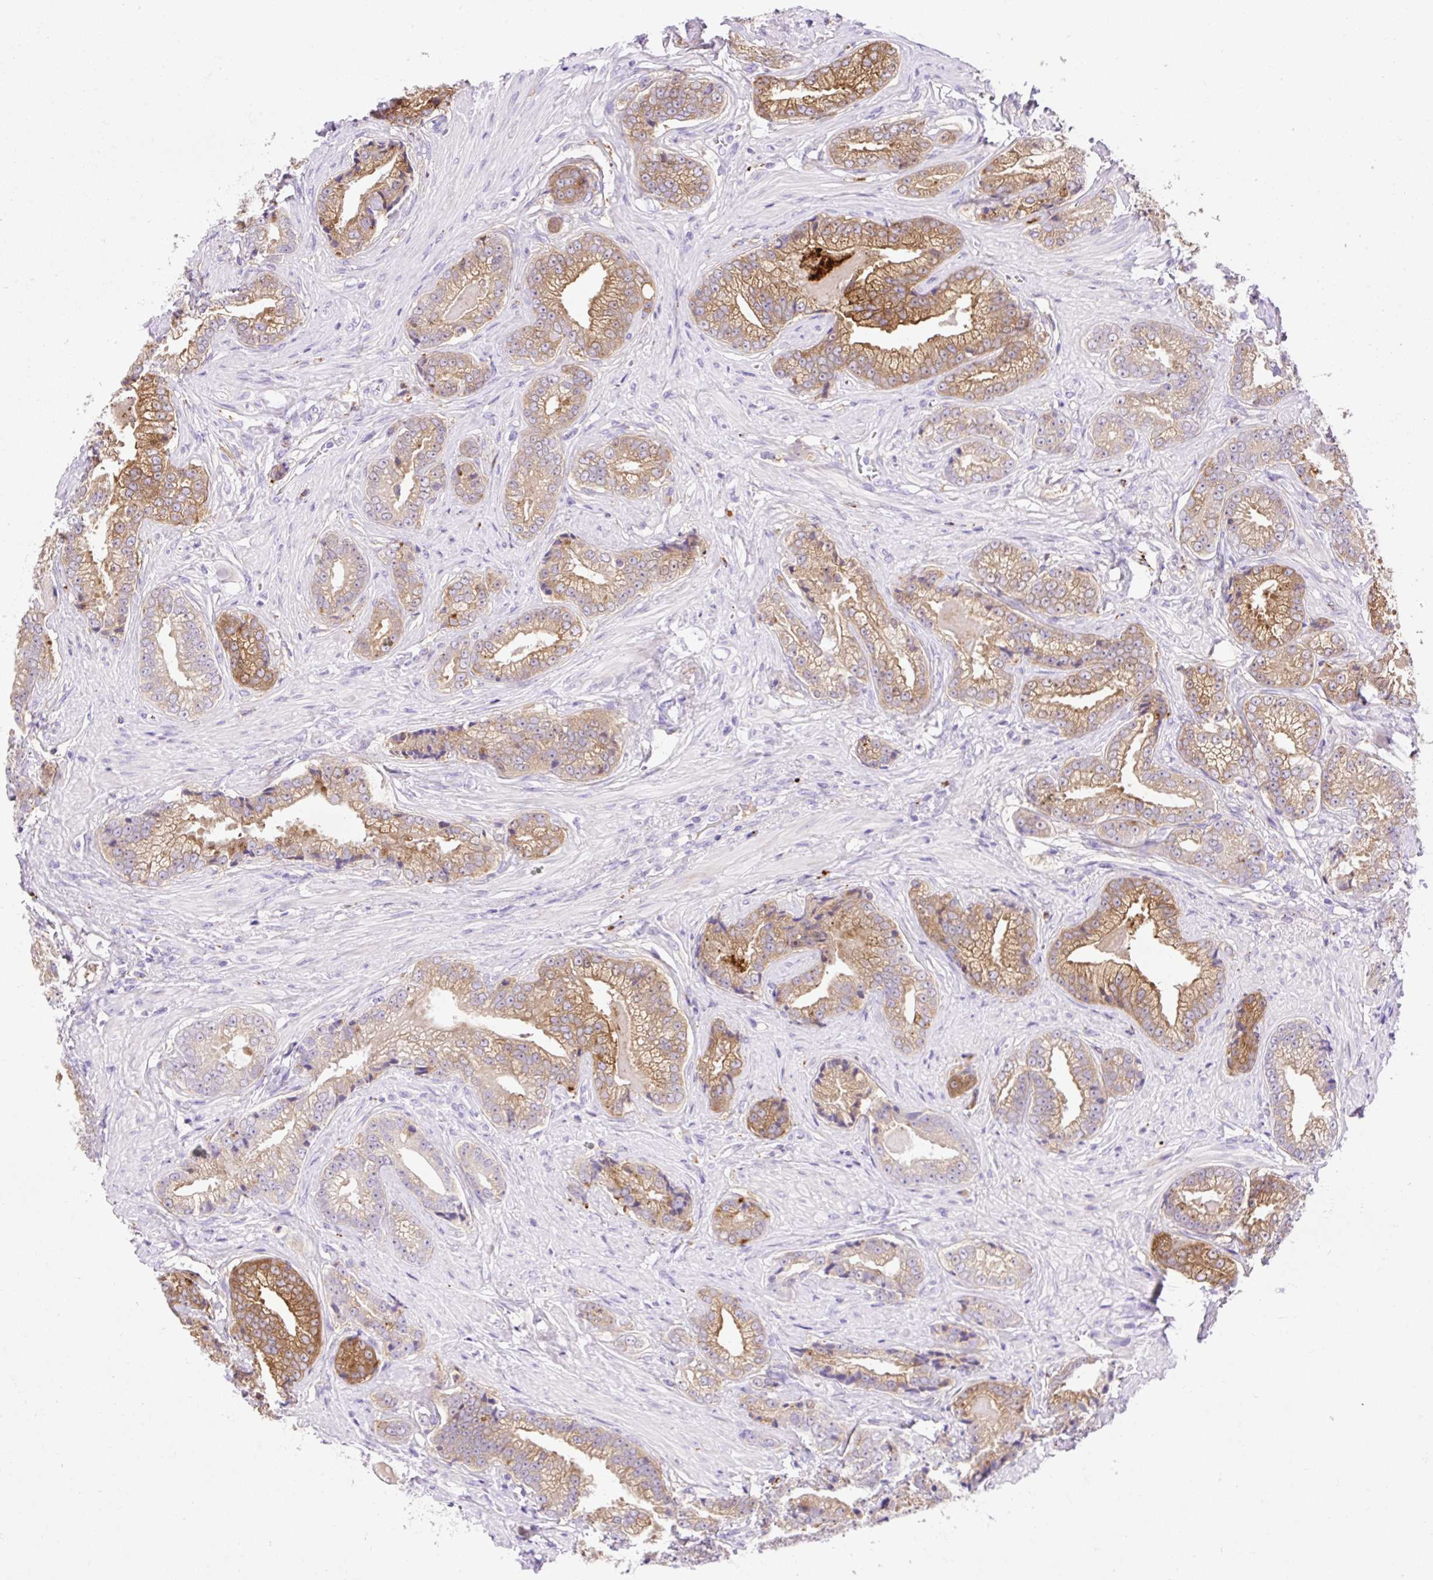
{"staining": {"intensity": "moderate", "quantity": ">75%", "location": "cytoplasmic/membranous"}, "tissue": "prostate cancer", "cell_type": "Tumor cells", "image_type": "cancer", "snomed": [{"axis": "morphology", "description": "Adenocarcinoma, Low grade"}, {"axis": "topography", "description": "Prostate"}], "caption": "A histopathology image of human prostate cancer stained for a protein displays moderate cytoplasmic/membranous brown staining in tumor cells.", "gene": "HEXB", "patient": {"sex": "male", "age": 61}}